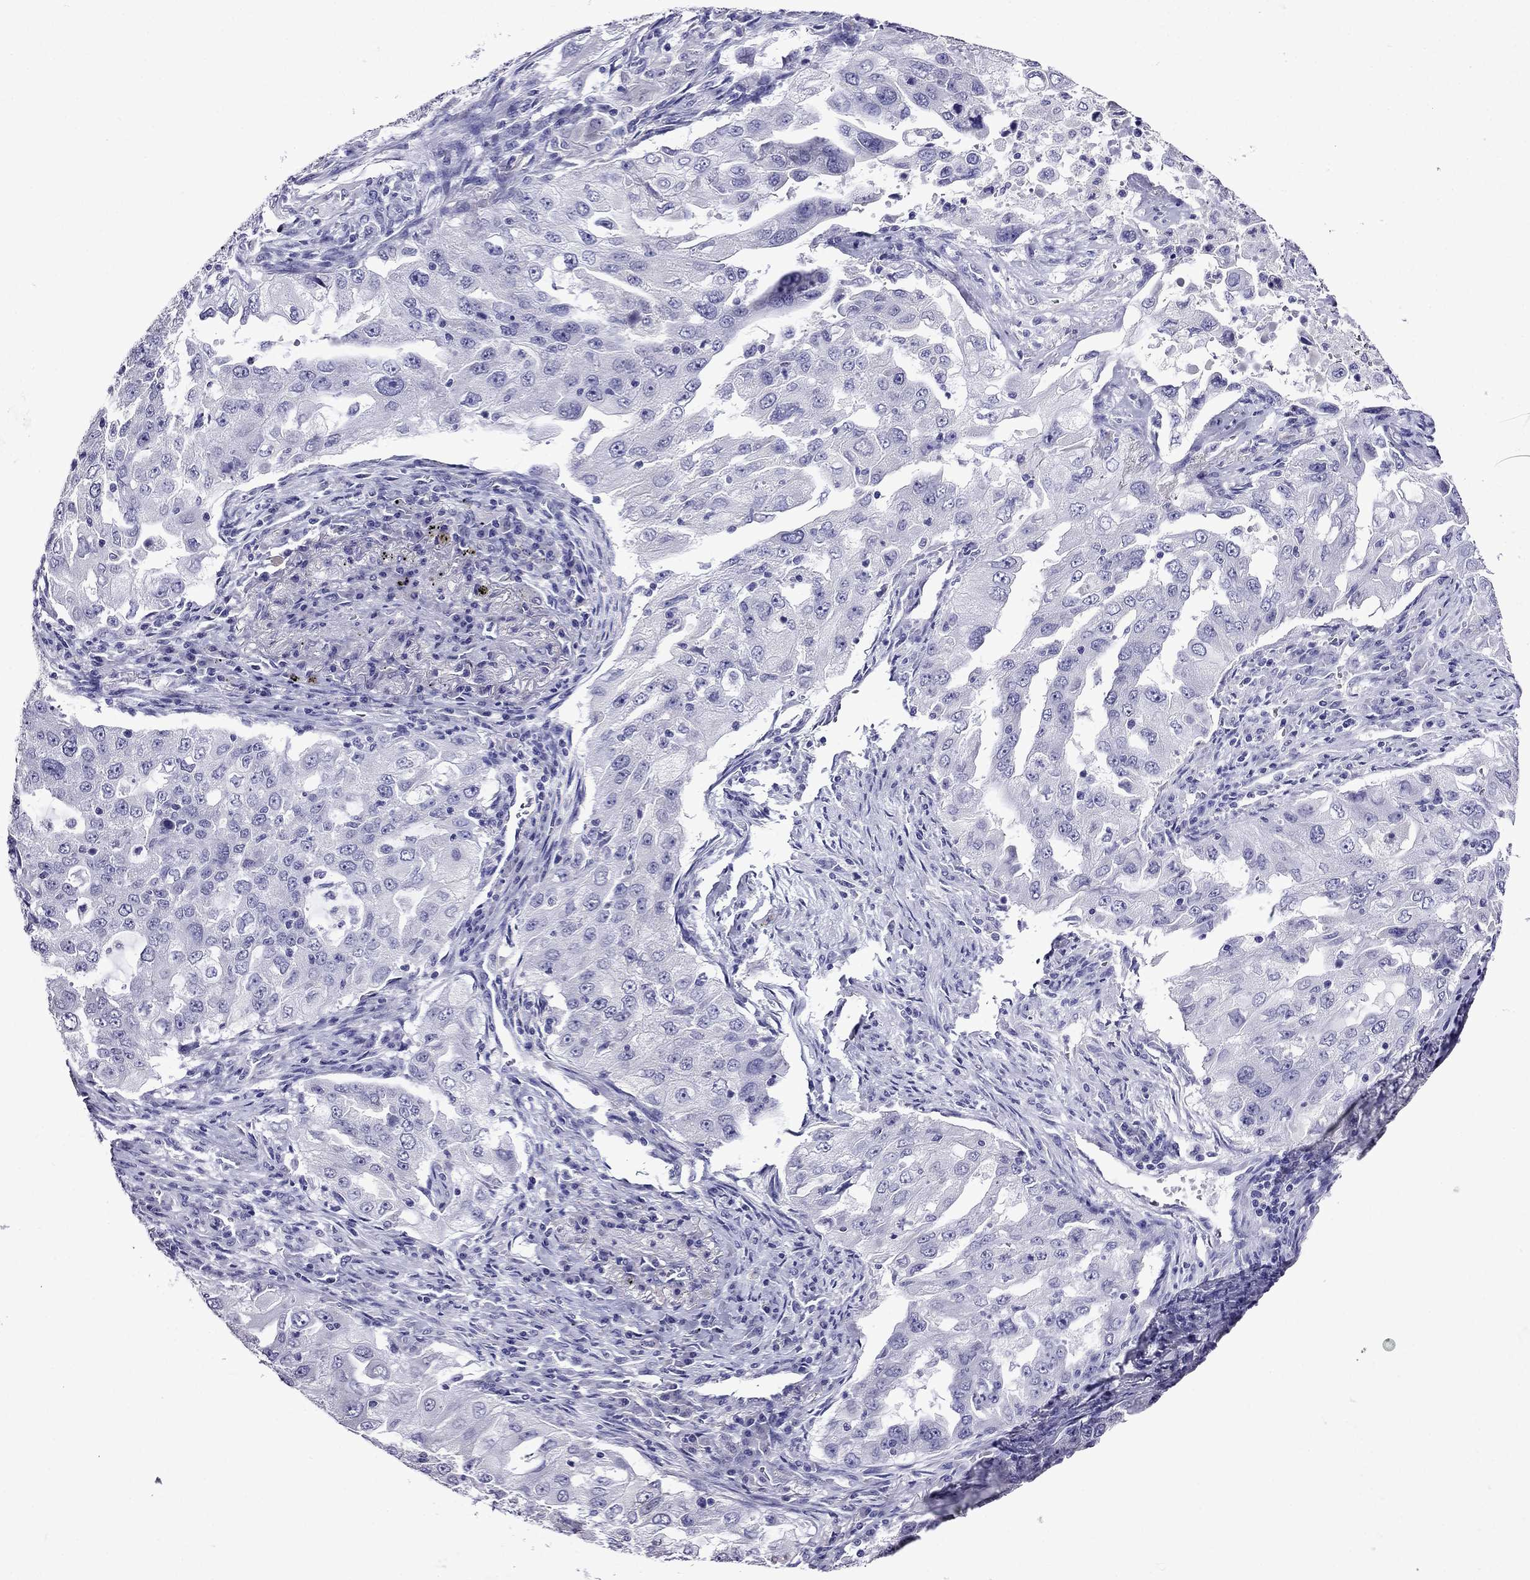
{"staining": {"intensity": "negative", "quantity": "none", "location": "none"}, "tissue": "lung cancer", "cell_type": "Tumor cells", "image_type": "cancer", "snomed": [{"axis": "morphology", "description": "Adenocarcinoma, NOS"}, {"axis": "topography", "description": "Lung"}], "caption": "Immunohistochemical staining of lung adenocarcinoma reveals no significant positivity in tumor cells.", "gene": "DNAH17", "patient": {"sex": "female", "age": 61}}